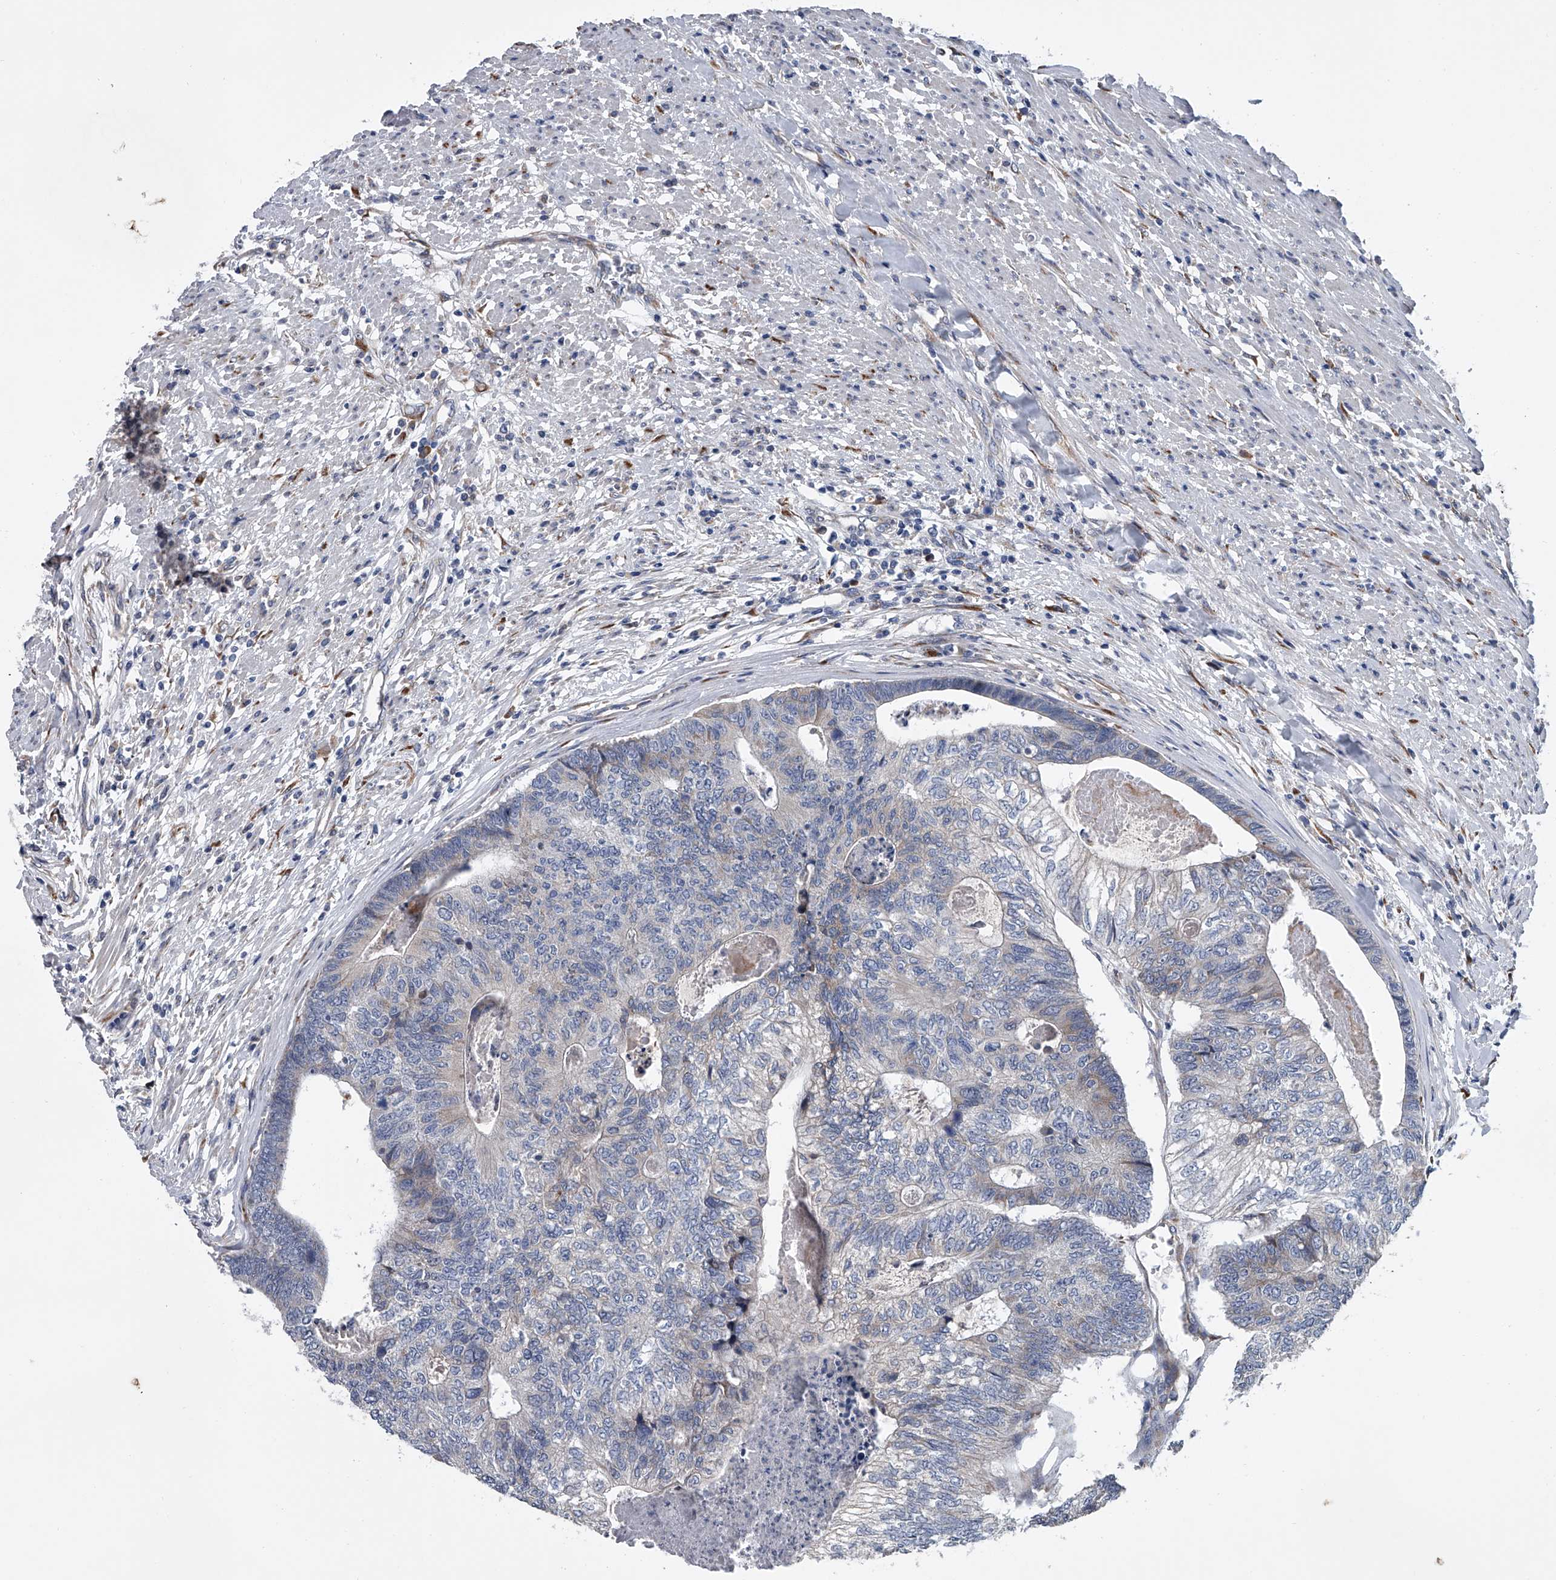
{"staining": {"intensity": "negative", "quantity": "none", "location": "none"}, "tissue": "colorectal cancer", "cell_type": "Tumor cells", "image_type": "cancer", "snomed": [{"axis": "morphology", "description": "Adenocarcinoma, NOS"}, {"axis": "topography", "description": "Colon"}], "caption": "Colorectal cancer (adenocarcinoma) was stained to show a protein in brown. There is no significant expression in tumor cells.", "gene": "ABCG1", "patient": {"sex": "female", "age": 67}}